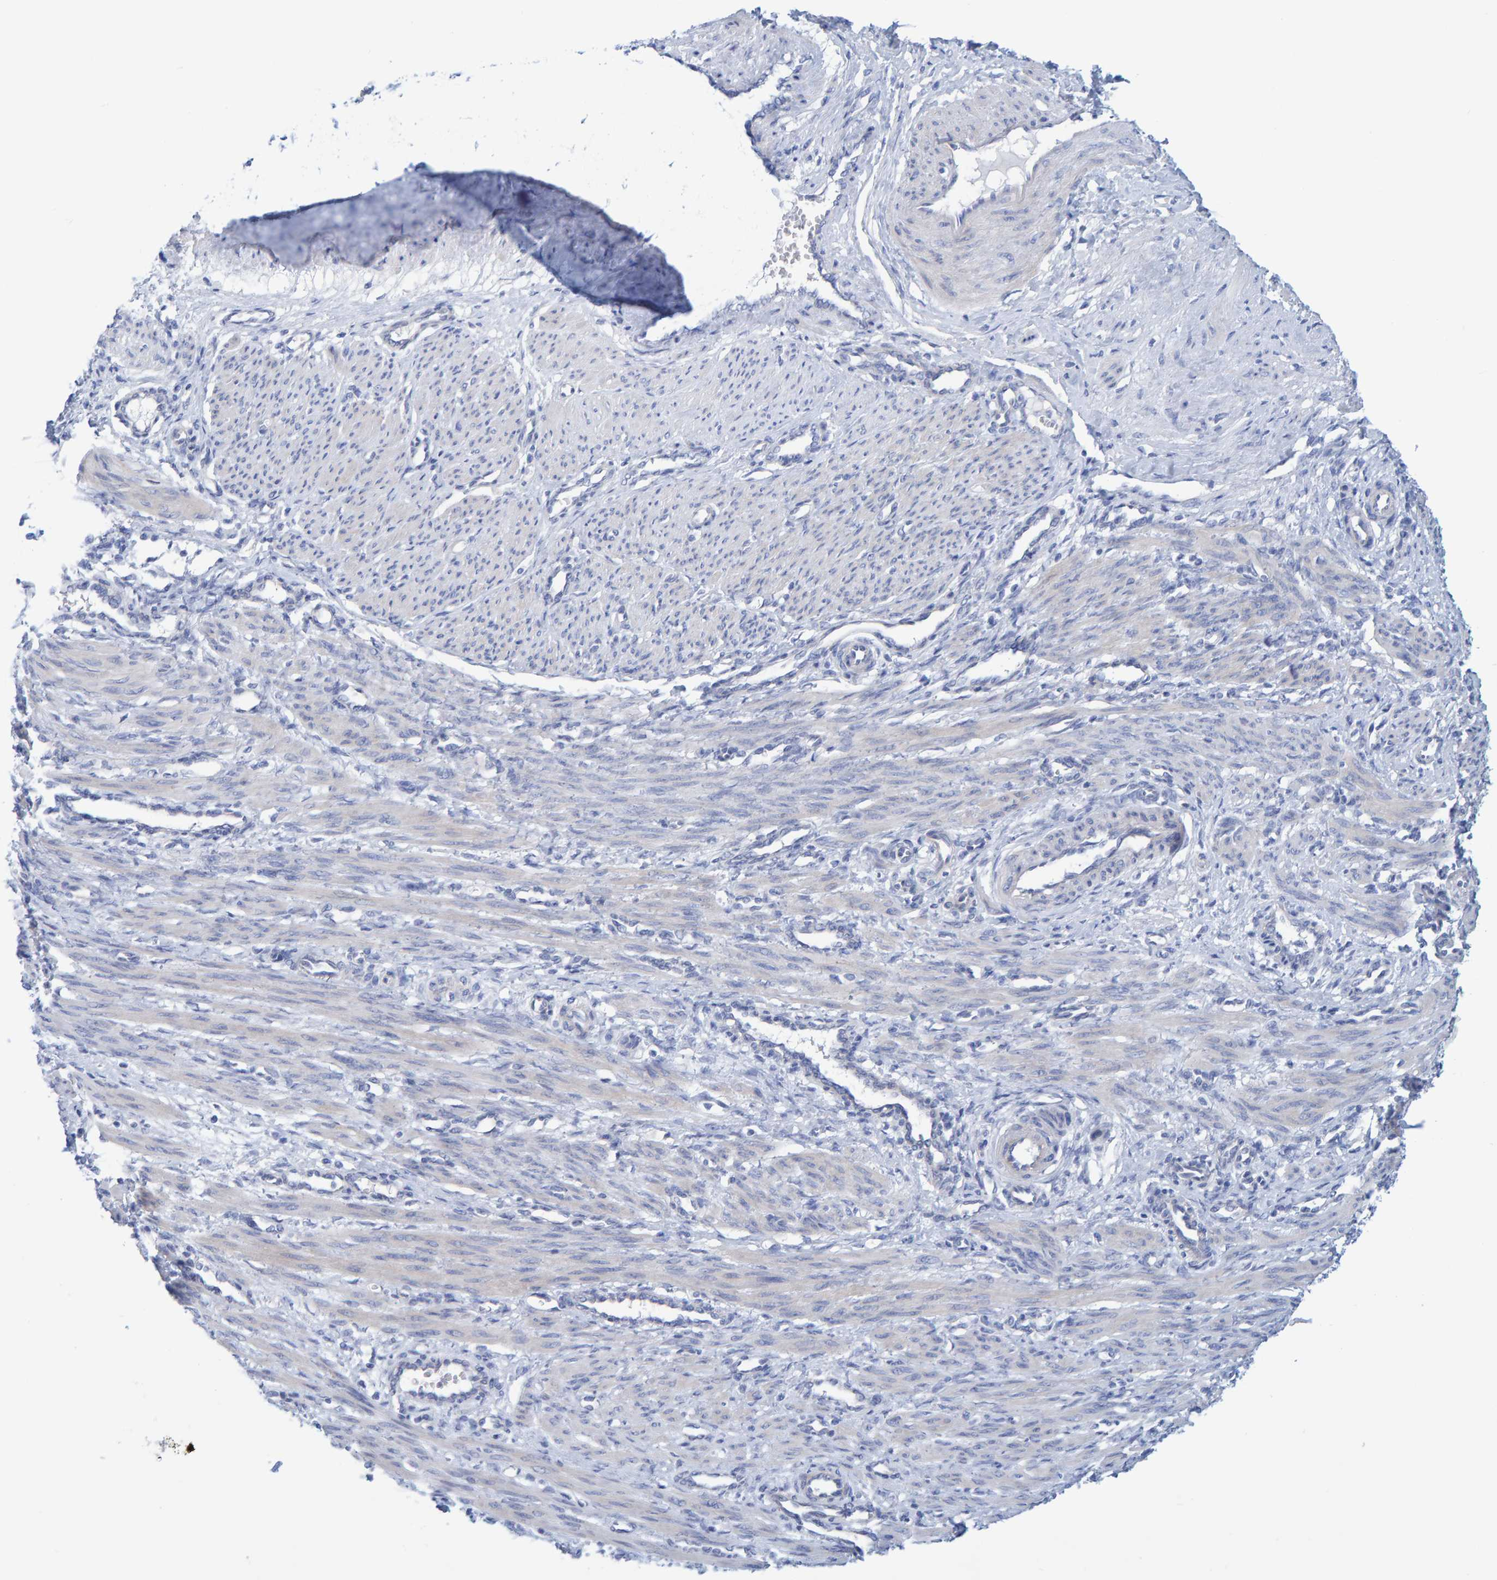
{"staining": {"intensity": "negative", "quantity": "none", "location": "none"}, "tissue": "smooth muscle", "cell_type": "Smooth muscle cells", "image_type": "normal", "snomed": [{"axis": "morphology", "description": "Normal tissue, NOS"}, {"axis": "topography", "description": "Endometrium"}], "caption": "Benign smooth muscle was stained to show a protein in brown. There is no significant positivity in smooth muscle cells. The staining was performed using DAB to visualize the protein expression in brown, while the nuclei were stained in blue with hematoxylin (Magnification: 20x).", "gene": "JAKMIP3", "patient": {"sex": "female", "age": 33}}